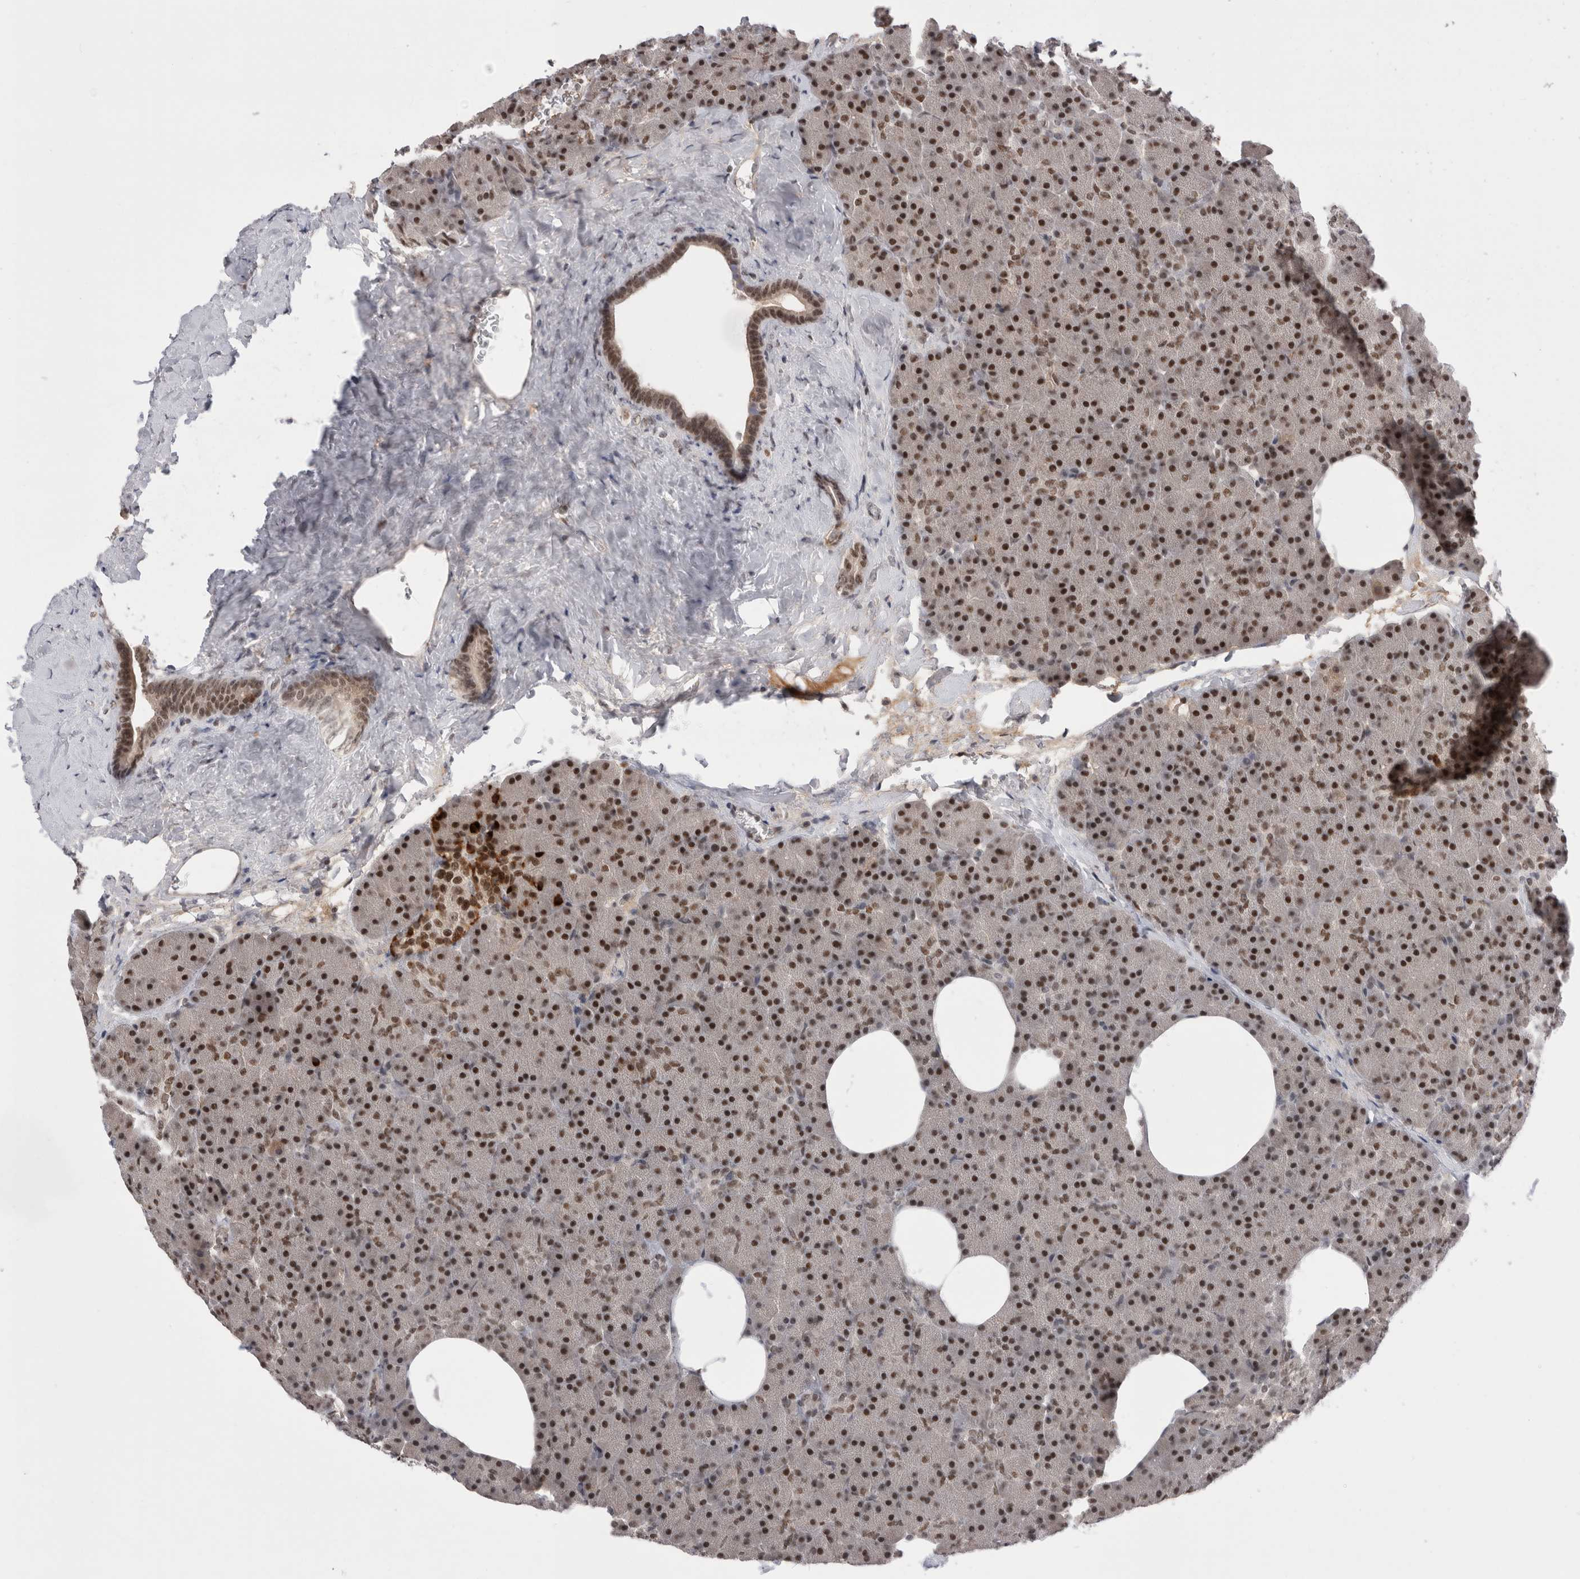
{"staining": {"intensity": "moderate", "quantity": ">75%", "location": "nuclear"}, "tissue": "pancreas", "cell_type": "Exocrine glandular cells", "image_type": "normal", "snomed": [{"axis": "morphology", "description": "Normal tissue, NOS"}, {"axis": "morphology", "description": "Carcinoid, malignant, NOS"}, {"axis": "topography", "description": "Pancreas"}], "caption": "Immunohistochemical staining of benign pancreas displays >75% levels of moderate nuclear protein expression in approximately >75% of exocrine glandular cells.", "gene": "ZNF24", "patient": {"sex": "female", "age": 35}}